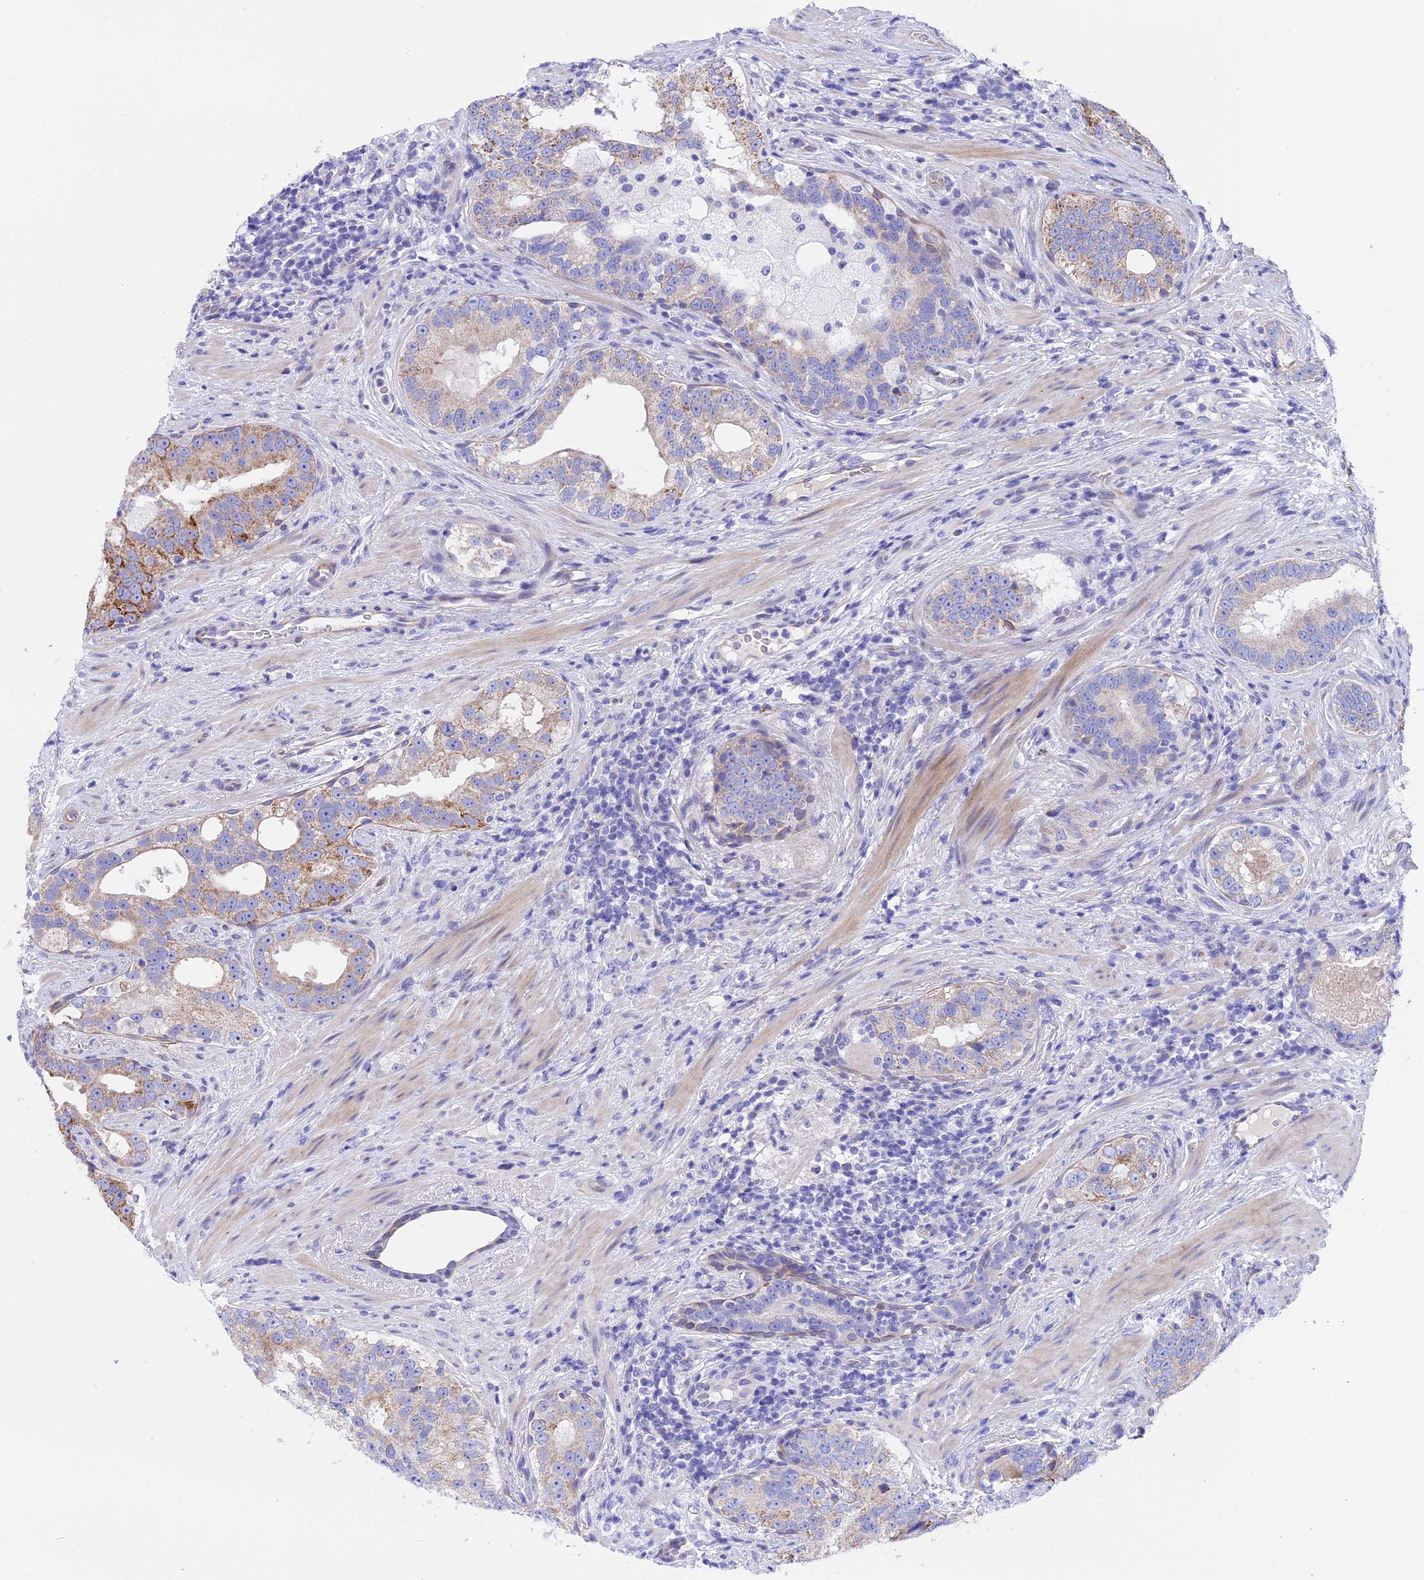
{"staining": {"intensity": "moderate", "quantity": "<25%", "location": "cytoplasmic/membranous"}, "tissue": "prostate cancer", "cell_type": "Tumor cells", "image_type": "cancer", "snomed": [{"axis": "morphology", "description": "Adenocarcinoma, High grade"}, {"axis": "topography", "description": "Prostate"}], "caption": "Prostate cancer stained with IHC shows moderate cytoplasmic/membranous positivity in approximately <25% of tumor cells. (IHC, brightfield microscopy, high magnification).", "gene": "TMEM138", "patient": {"sex": "male", "age": 70}}